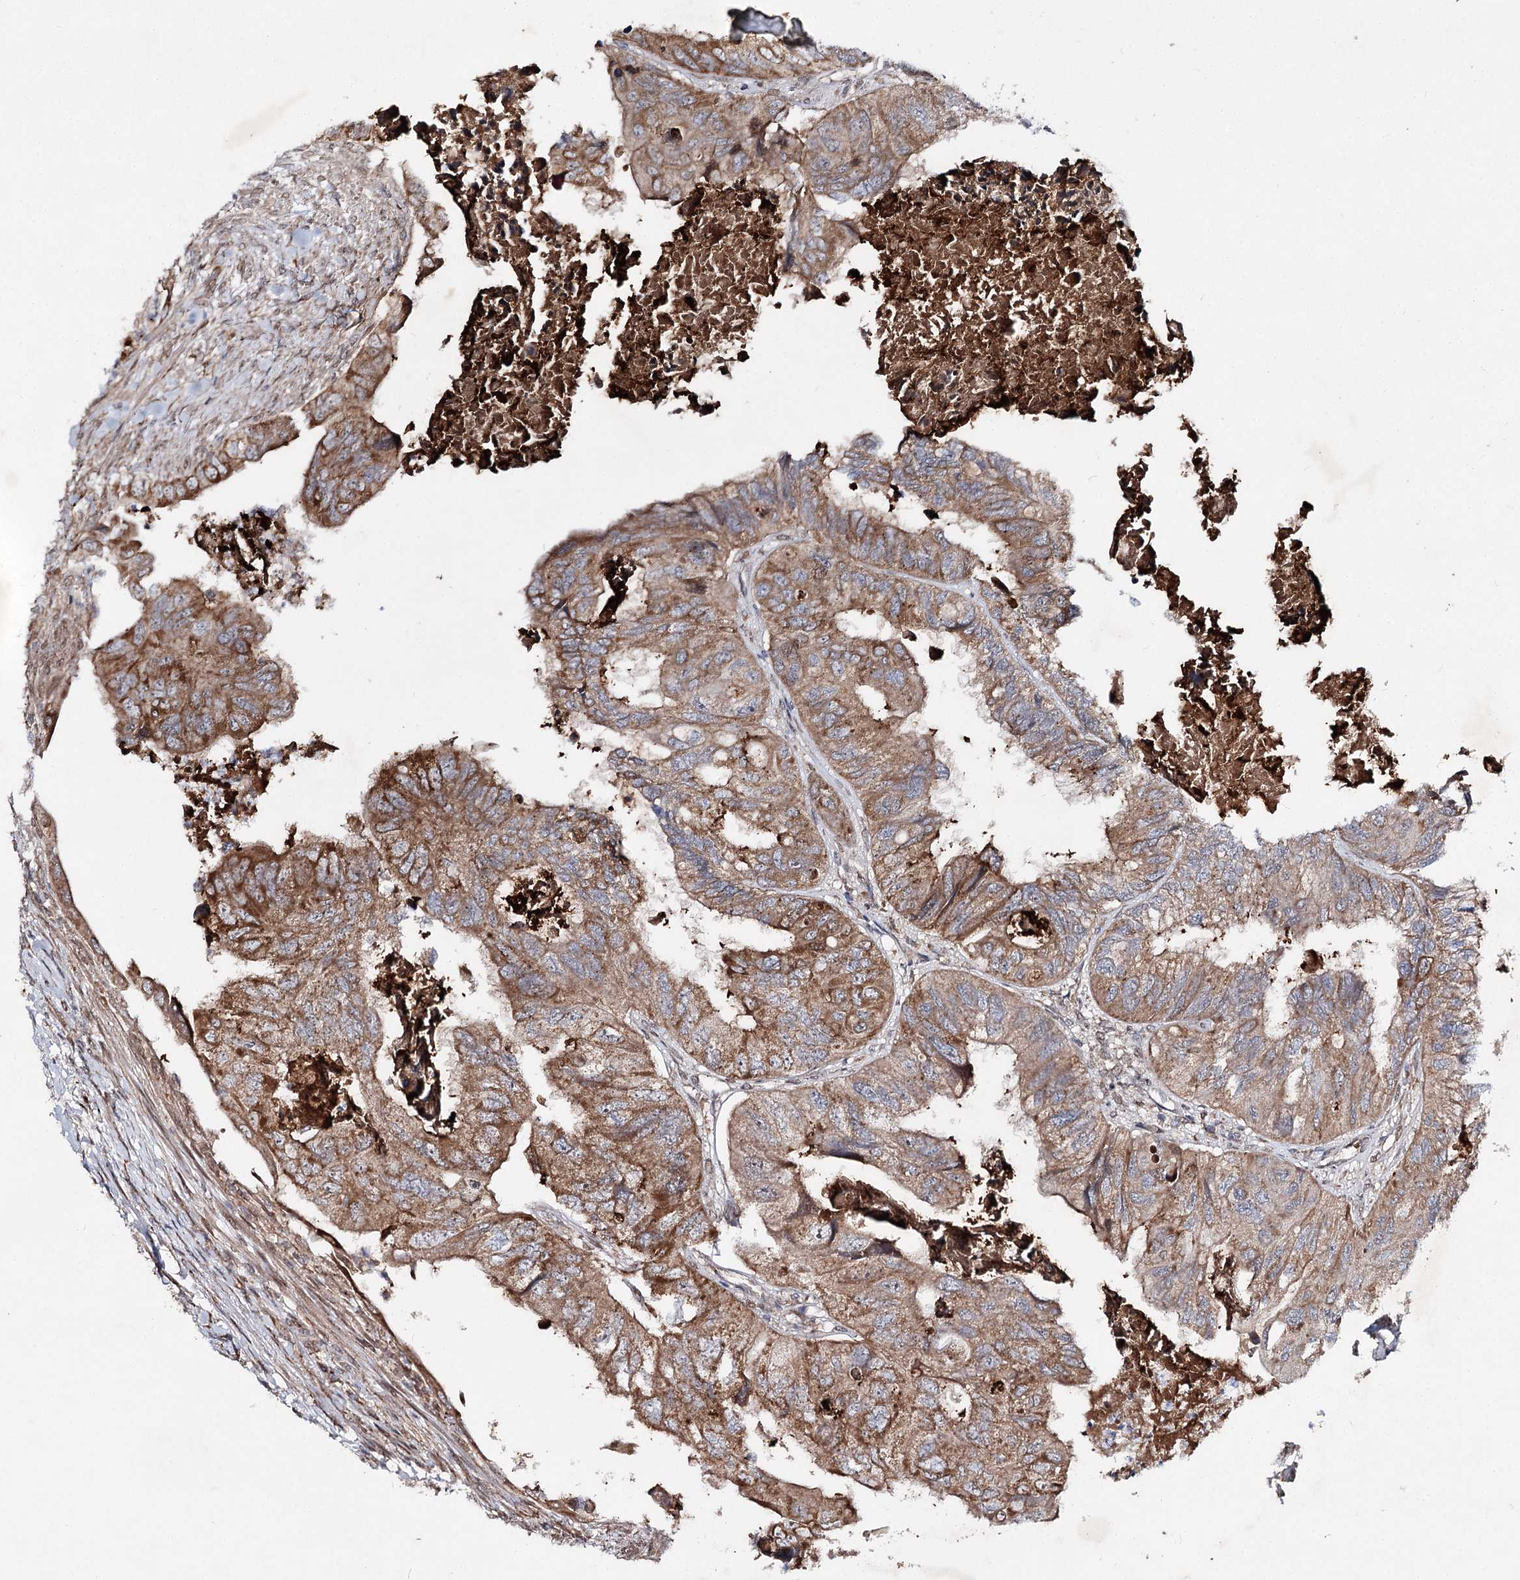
{"staining": {"intensity": "moderate", "quantity": ">75%", "location": "cytoplasmic/membranous"}, "tissue": "colorectal cancer", "cell_type": "Tumor cells", "image_type": "cancer", "snomed": [{"axis": "morphology", "description": "Adenocarcinoma, NOS"}, {"axis": "topography", "description": "Rectum"}], "caption": "There is medium levels of moderate cytoplasmic/membranous staining in tumor cells of colorectal adenocarcinoma, as demonstrated by immunohistochemical staining (brown color).", "gene": "MSANTD2", "patient": {"sex": "male", "age": 63}}